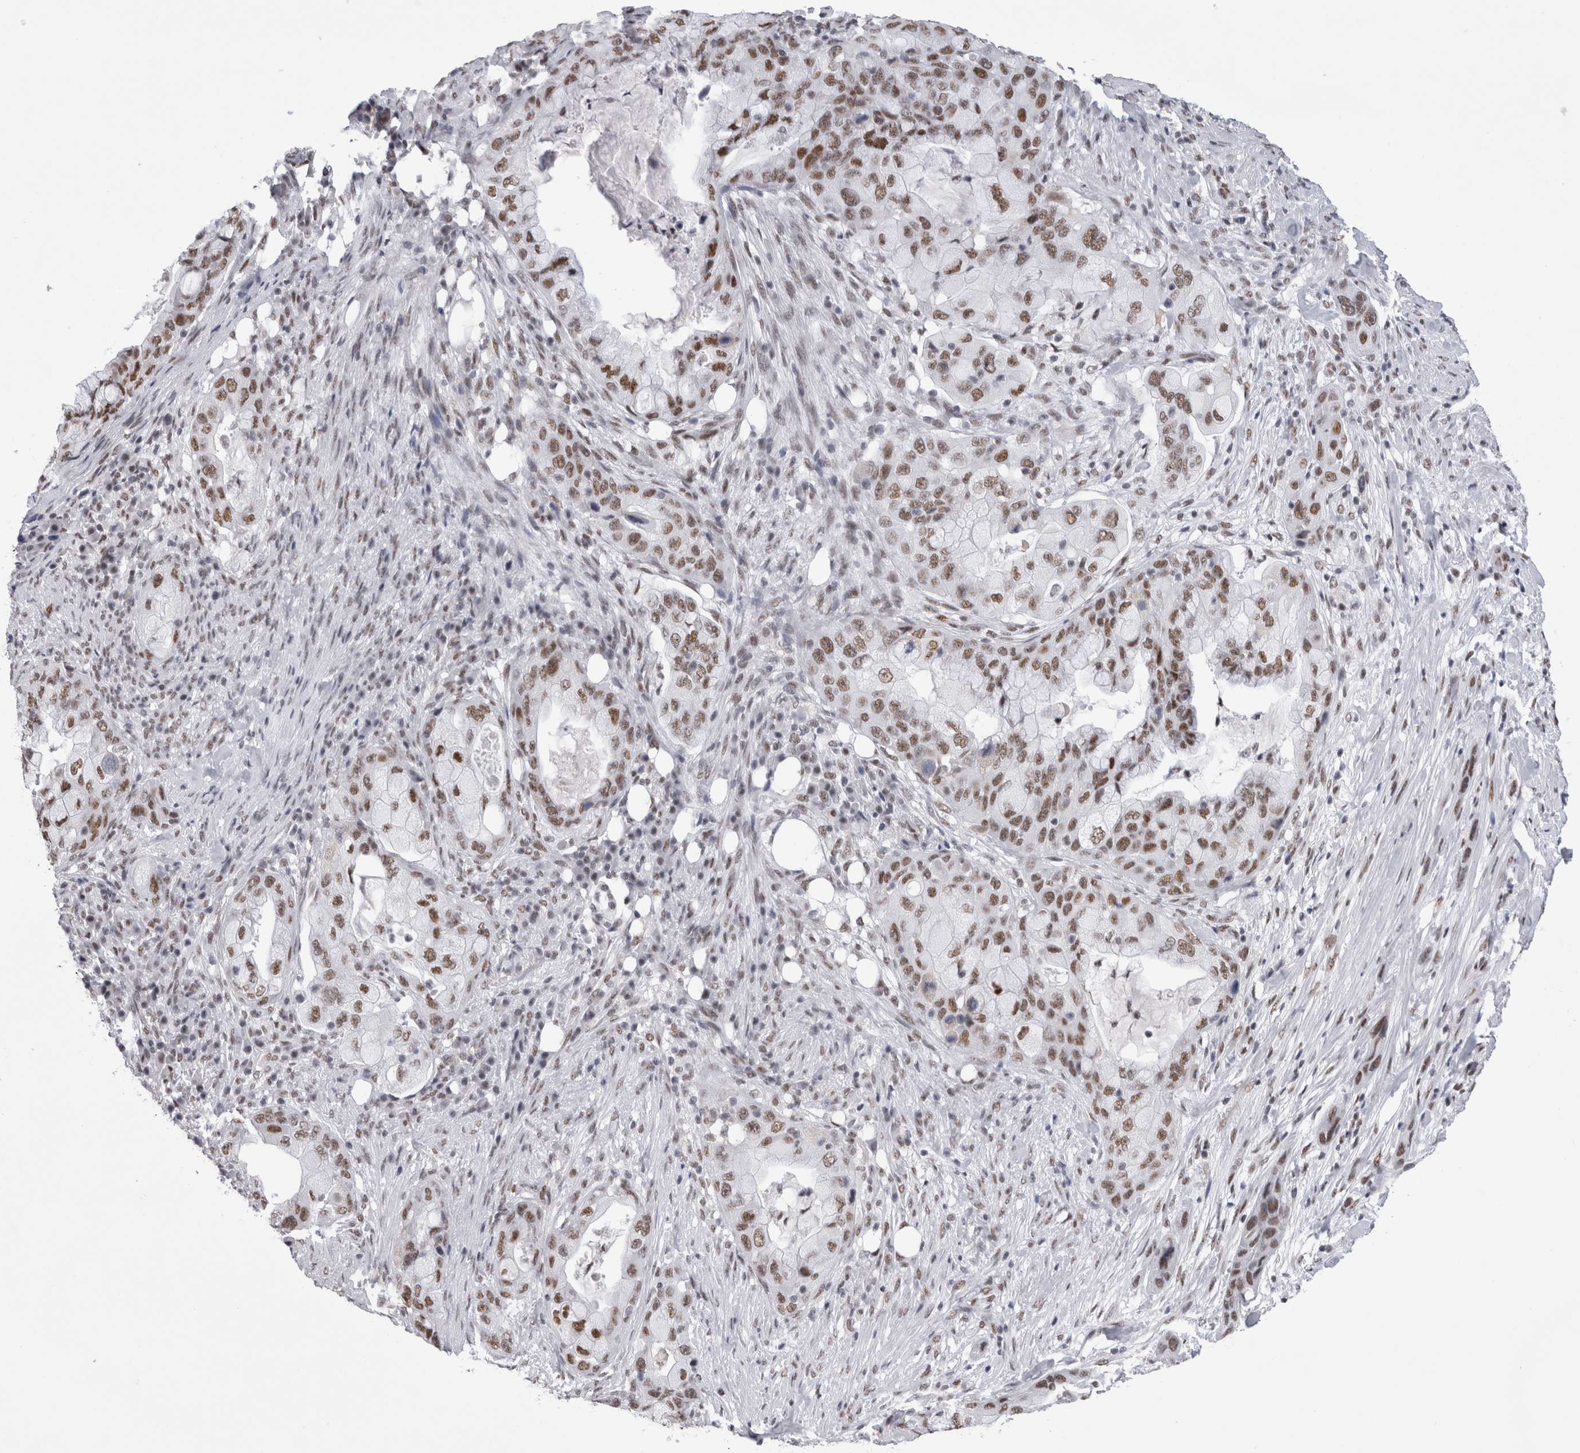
{"staining": {"intensity": "moderate", "quantity": ">75%", "location": "nuclear"}, "tissue": "pancreatic cancer", "cell_type": "Tumor cells", "image_type": "cancer", "snomed": [{"axis": "morphology", "description": "Adenocarcinoma, NOS"}, {"axis": "topography", "description": "Pancreas"}], "caption": "Immunohistochemical staining of adenocarcinoma (pancreatic) reveals medium levels of moderate nuclear protein staining in approximately >75% of tumor cells. The protein is stained brown, and the nuclei are stained in blue (DAB (3,3'-diaminobenzidine) IHC with brightfield microscopy, high magnification).", "gene": "API5", "patient": {"sex": "male", "age": 53}}